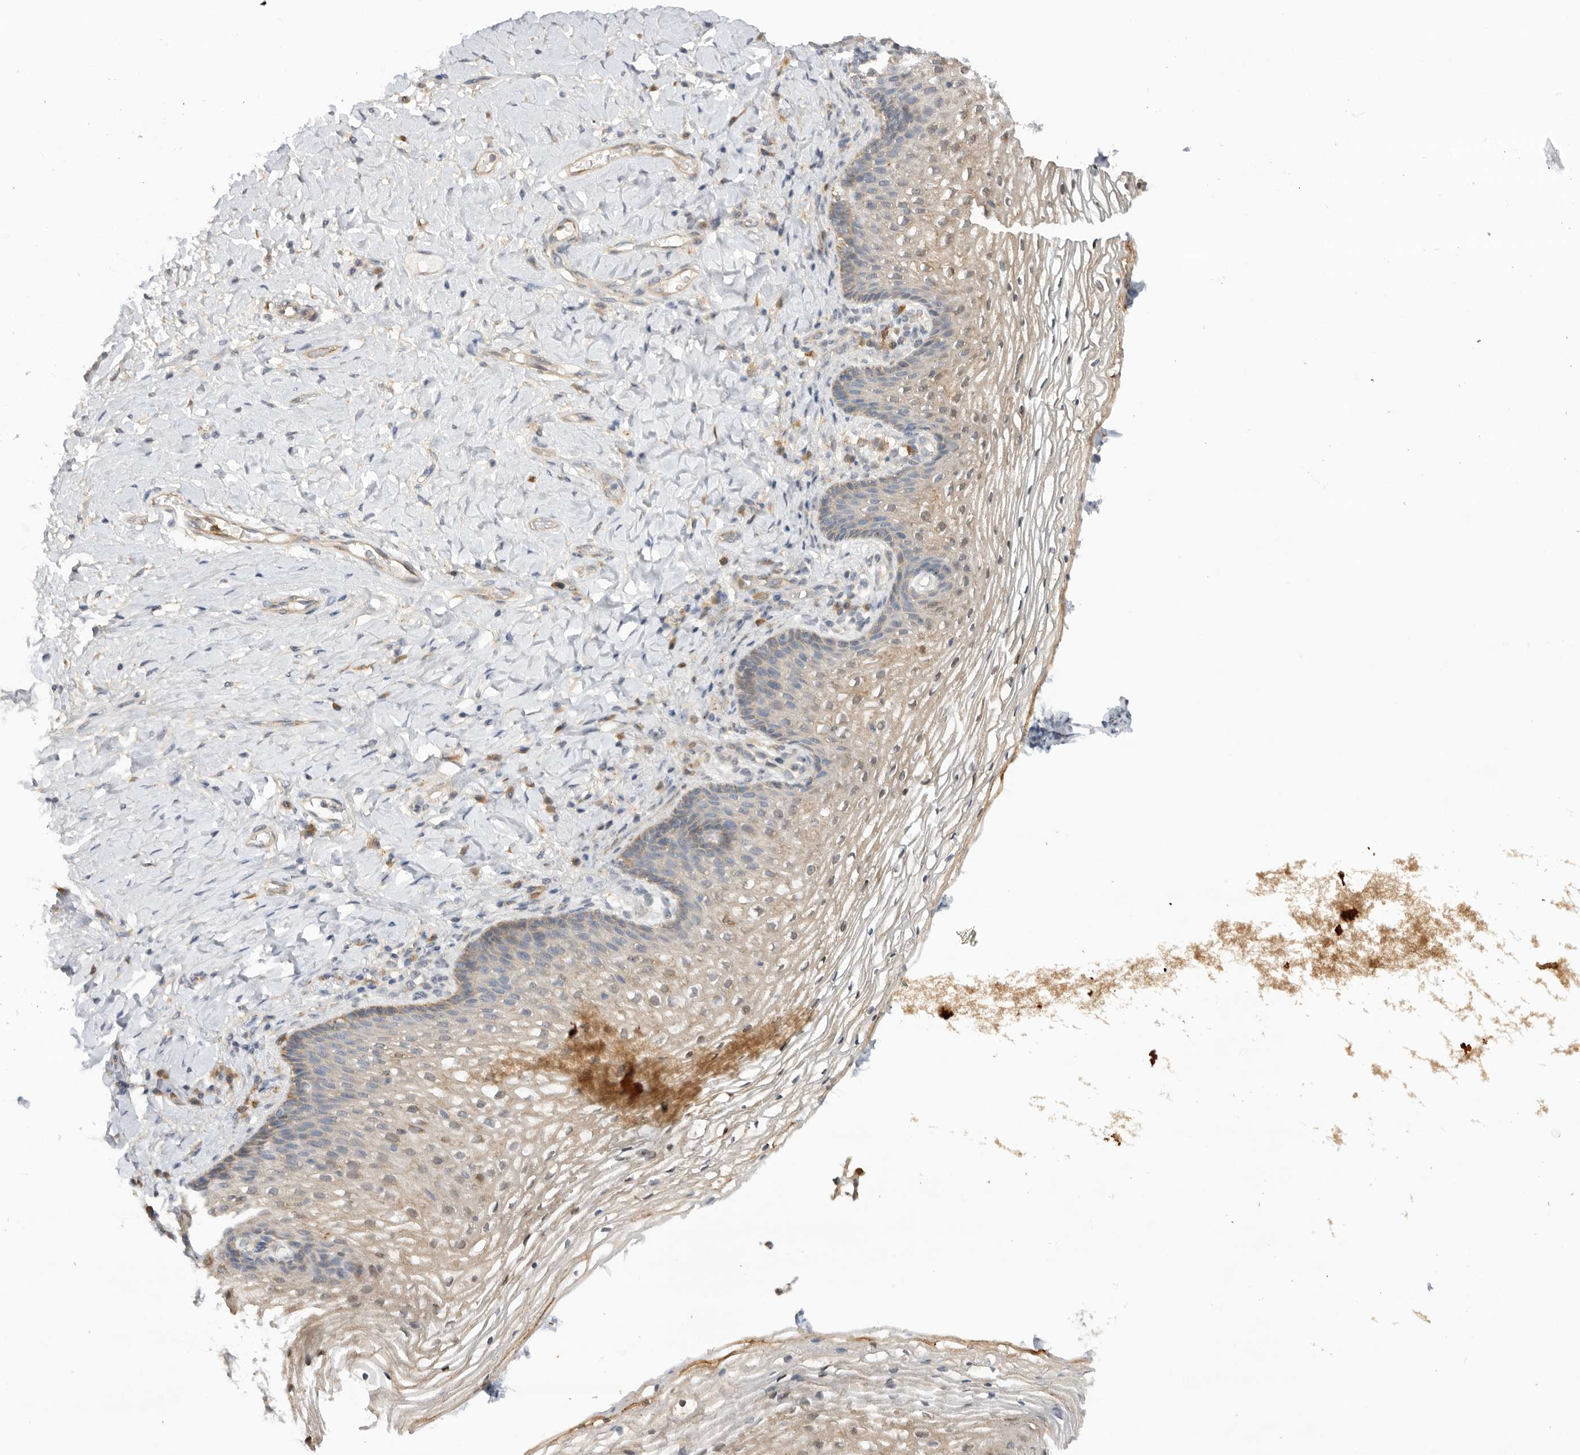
{"staining": {"intensity": "weak", "quantity": "<25%", "location": "cytoplasmic/membranous"}, "tissue": "vagina", "cell_type": "Squamous epithelial cells", "image_type": "normal", "snomed": [{"axis": "morphology", "description": "Normal tissue, NOS"}, {"axis": "topography", "description": "Vagina"}], "caption": "Human vagina stained for a protein using immunohistochemistry (IHC) demonstrates no positivity in squamous epithelial cells.", "gene": "GNE", "patient": {"sex": "female", "age": 60}}